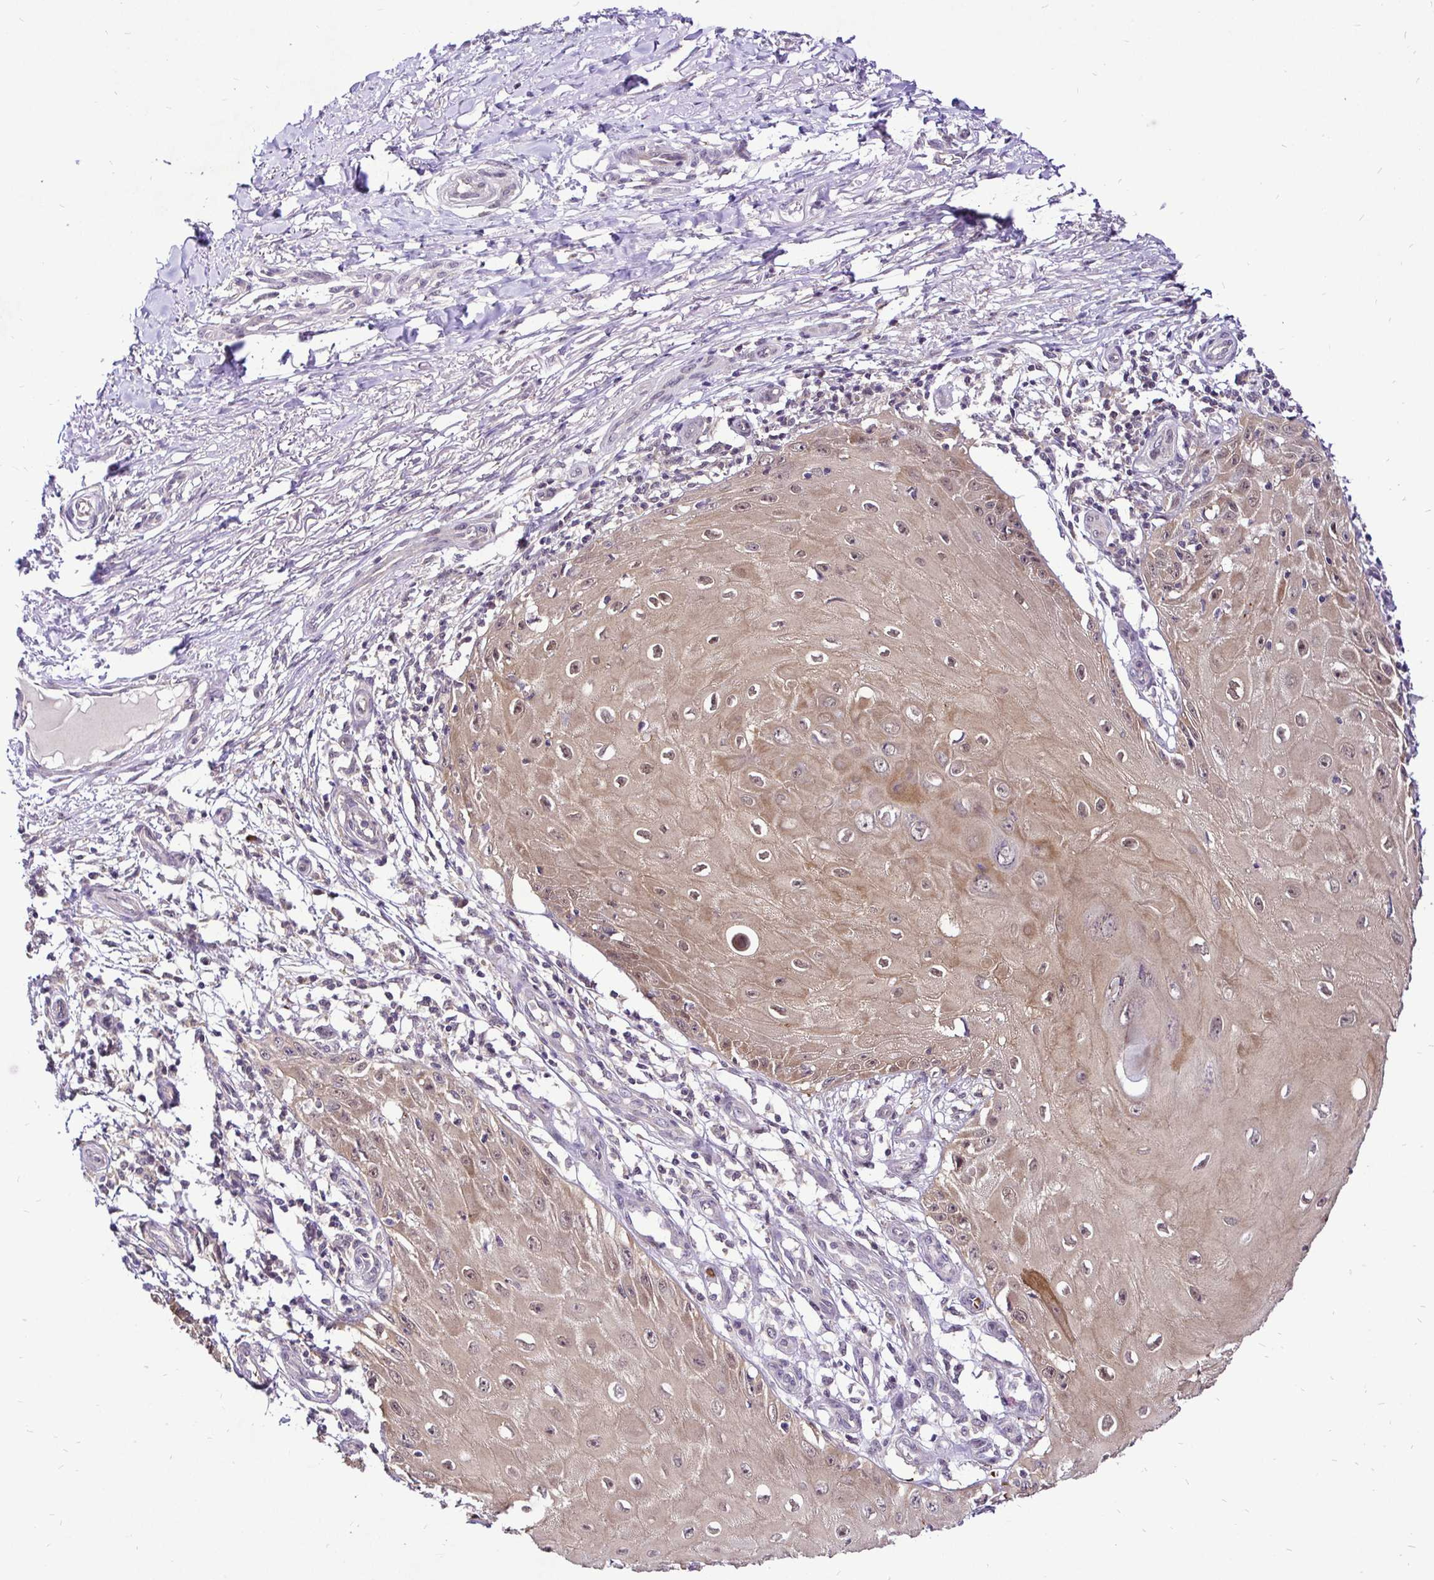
{"staining": {"intensity": "weak", "quantity": ">75%", "location": "cytoplasmic/membranous"}, "tissue": "skin cancer", "cell_type": "Tumor cells", "image_type": "cancer", "snomed": [{"axis": "morphology", "description": "Squamous cell carcinoma, NOS"}, {"axis": "topography", "description": "Skin"}], "caption": "DAB immunohistochemical staining of skin cancer displays weak cytoplasmic/membranous protein staining in approximately >75% of tumor cells. (Stains: DAB in brown, nuclei in blue, Microscopy: brightfield microscopy at high magnification).", "gene": "UBE2M", "patient": {"sex": "female", "age": 77}}